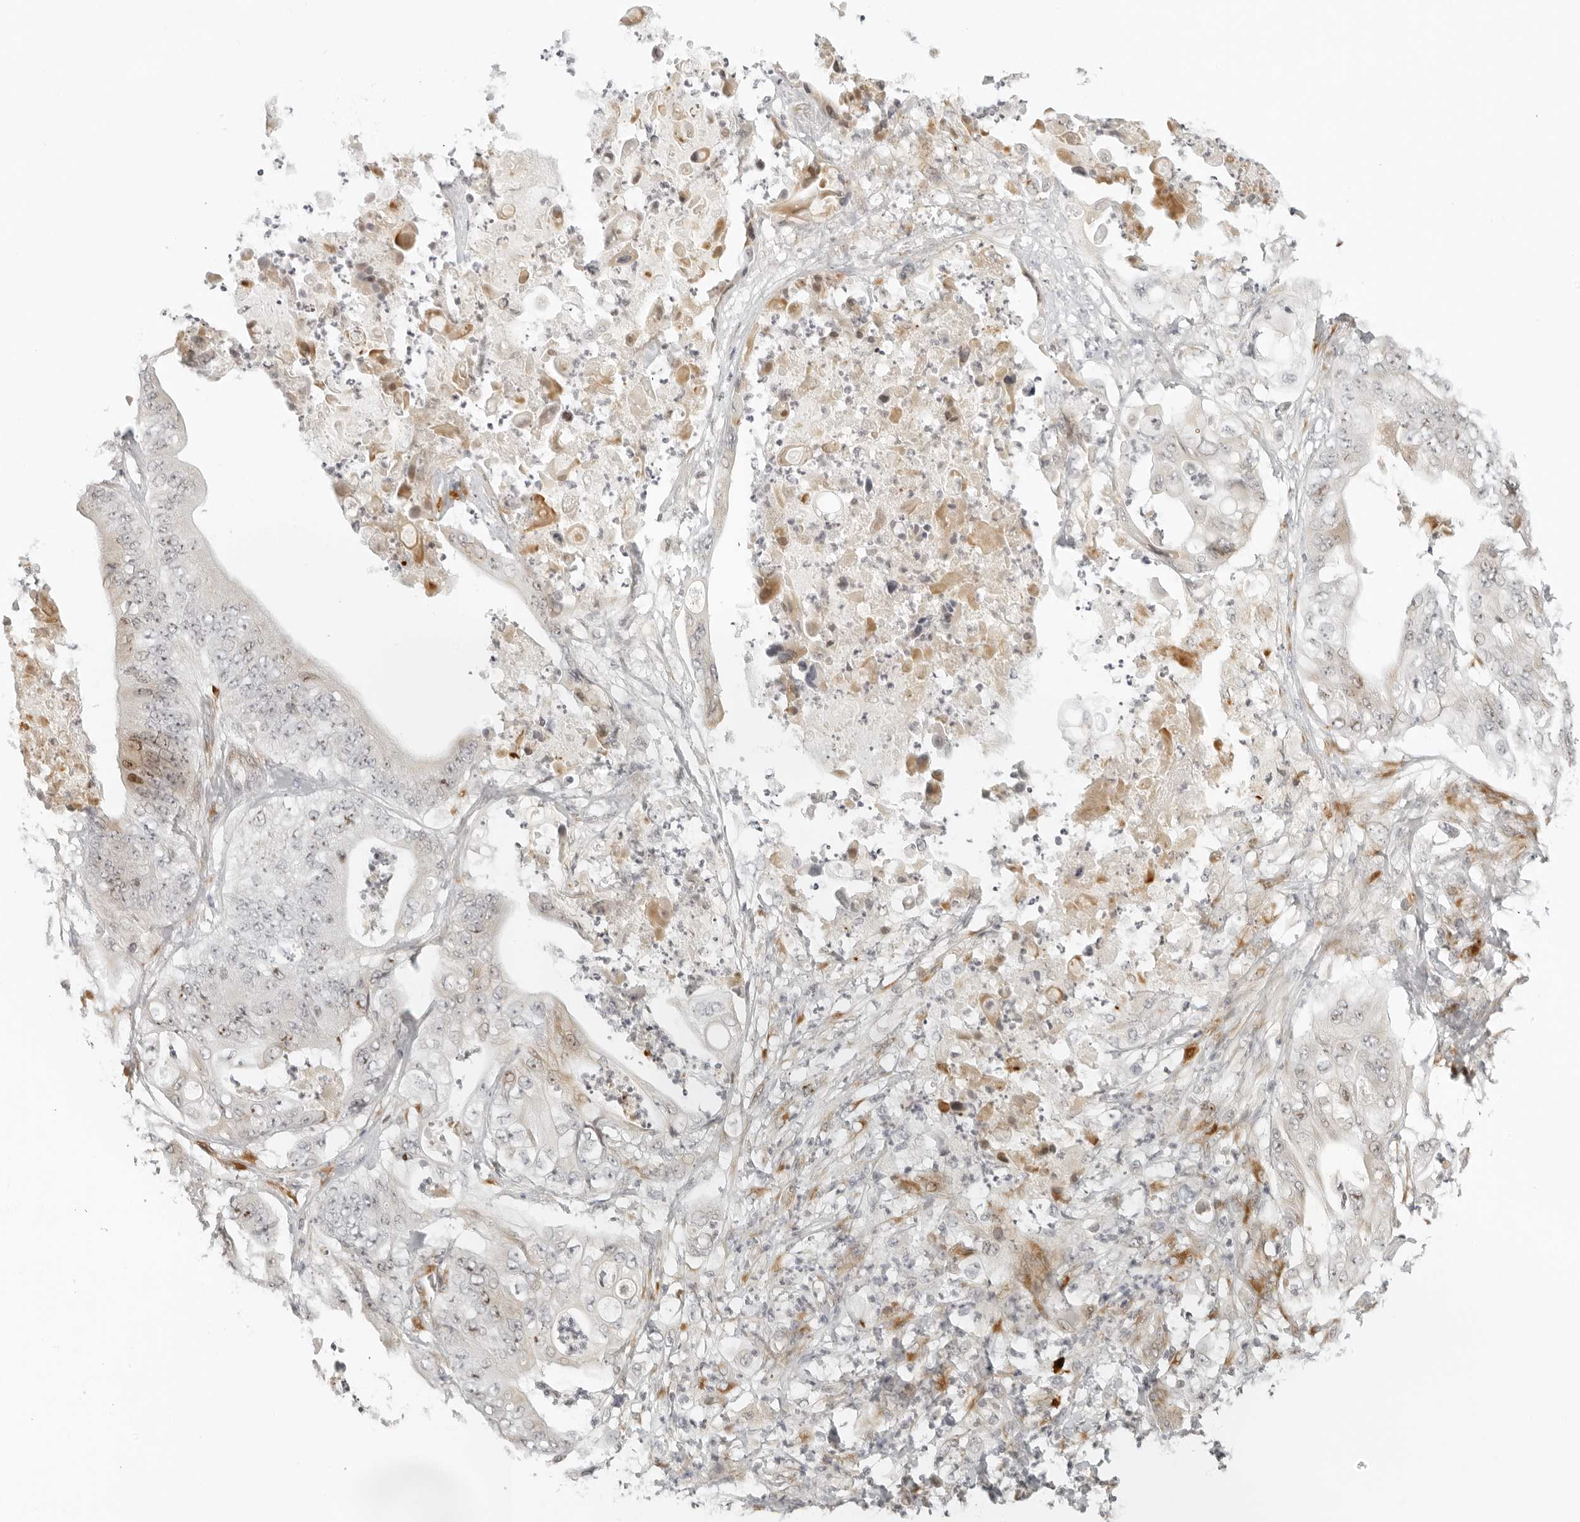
{"staining": {"intensity": "weak", "quantity": "25%-75%", "location": "cytoplasmic/membranous,nuclear"}, "tissue": "stomach cancer", "cell_type": "Tumor cells", "image_type": "cancer", "snomed": [{"axis": "morphology", "description": "Adenocarcinoma, NOS"}, {"axis": "topography", "description": "Stomach"}], "caption": "Immunohistochemical staining of human stomach cancer (adenocarcinoma) exhibits low levels of weak cytoplasmic/membranous and nuclear expression in approximately 25%-75% of tumor cells.", "gene": "ZNF678", "patient": {"sex": "female", "age": 73}}